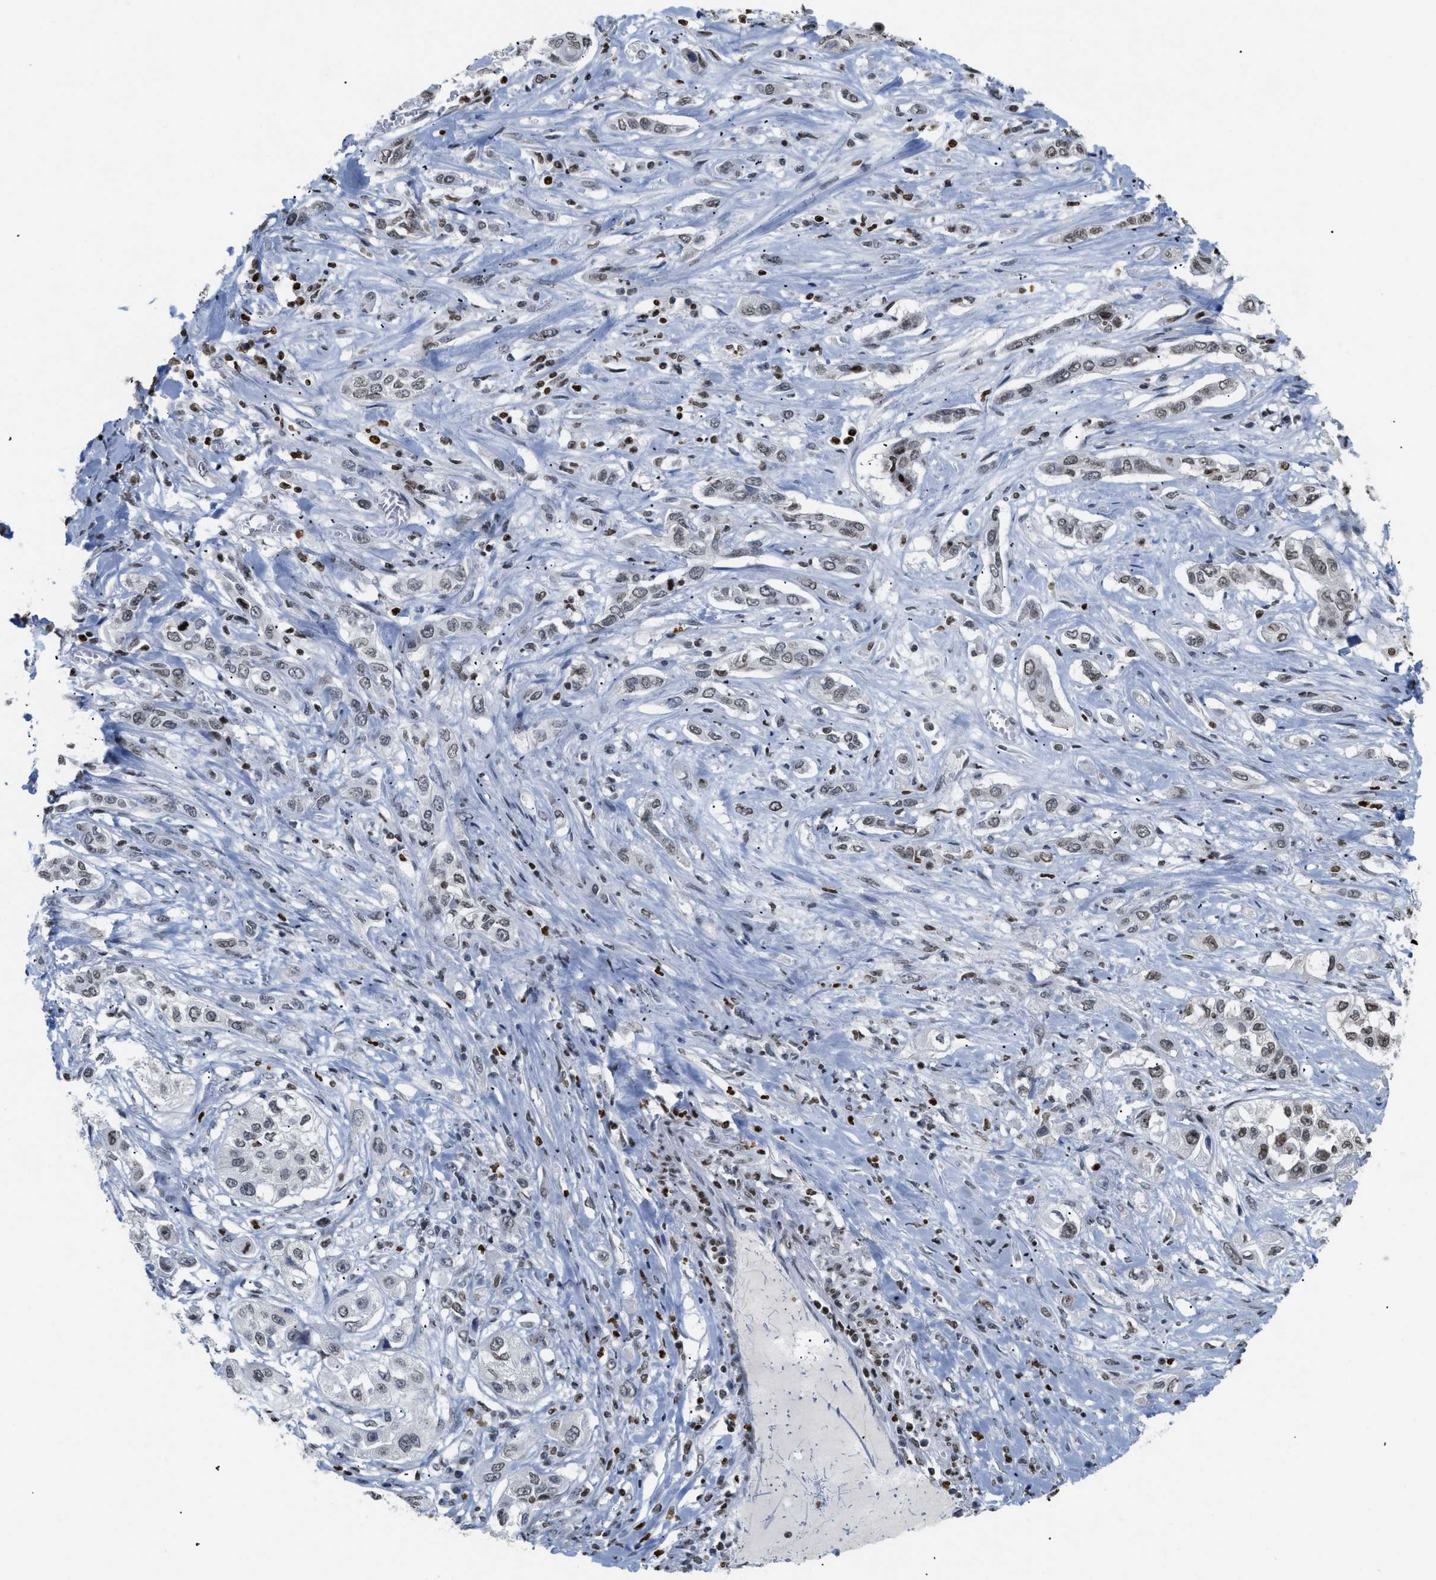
{"staining": {"intensity": "weak", "quantity": ">75%", "location": "nuclear"}, "tissue": "lung cancer", "cell_type": "Tumor cells", "image_type": "cancer", "snomed": [{"axis": "morphology", "description": "Squamous cell carcinoma, NOS"}, {"axis": "topography", "description": "Lung"}], "caption": "Immunohistochemistry (IHC) (DAB (3,3'-diaminobenzidine)) staining of human squamous cell carcinoma (lung) reveals weak nuclear protein positivity in about >75% of tumor cells.", "gene": "HMGN2", "patient": {"sex": "male", "age": 71}}